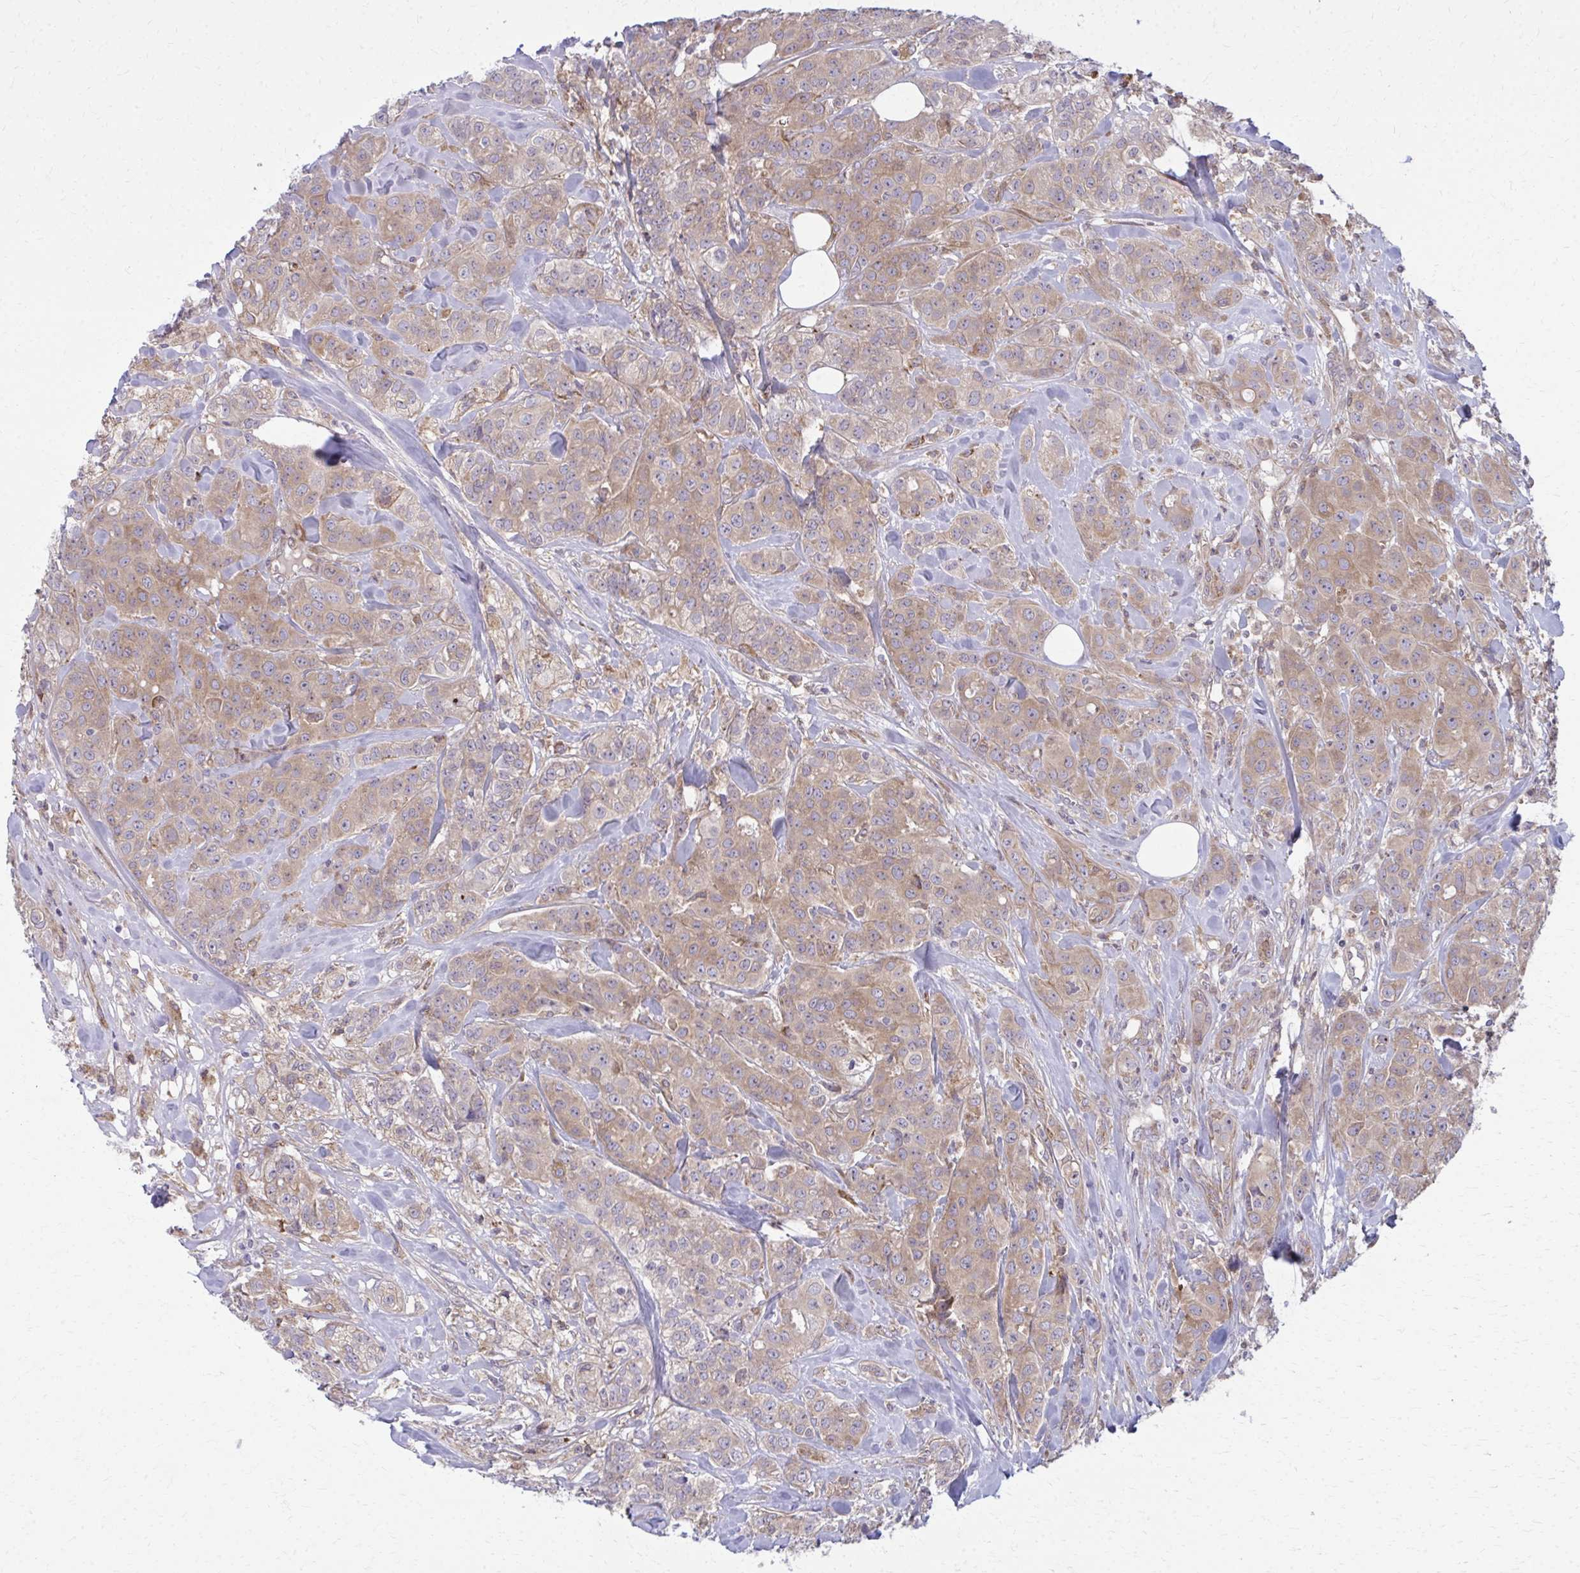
{"staining": {"intensity": "moderate", "quantity": ">75%", "location": "cytoplasmic/membranous"}, "tissue": "breast cancer", "cell_type": "Tumor cells", "image_type": "cancer", "snomed": [{"axis": "morphology", "description": "Normal tissue, NOS"}, {"axis": "morphology", "description": "Duct carcinoma"}, {"axis": "topography", "description": "Breast"}], "caption": "Tumor cells demonstrate moderate cytoplasmic/membranous positivity in about >75% of cells in breast intraductal carcinoma.", "gene": "CEMP1", "patient": {"sex": "female", "age": 43}}